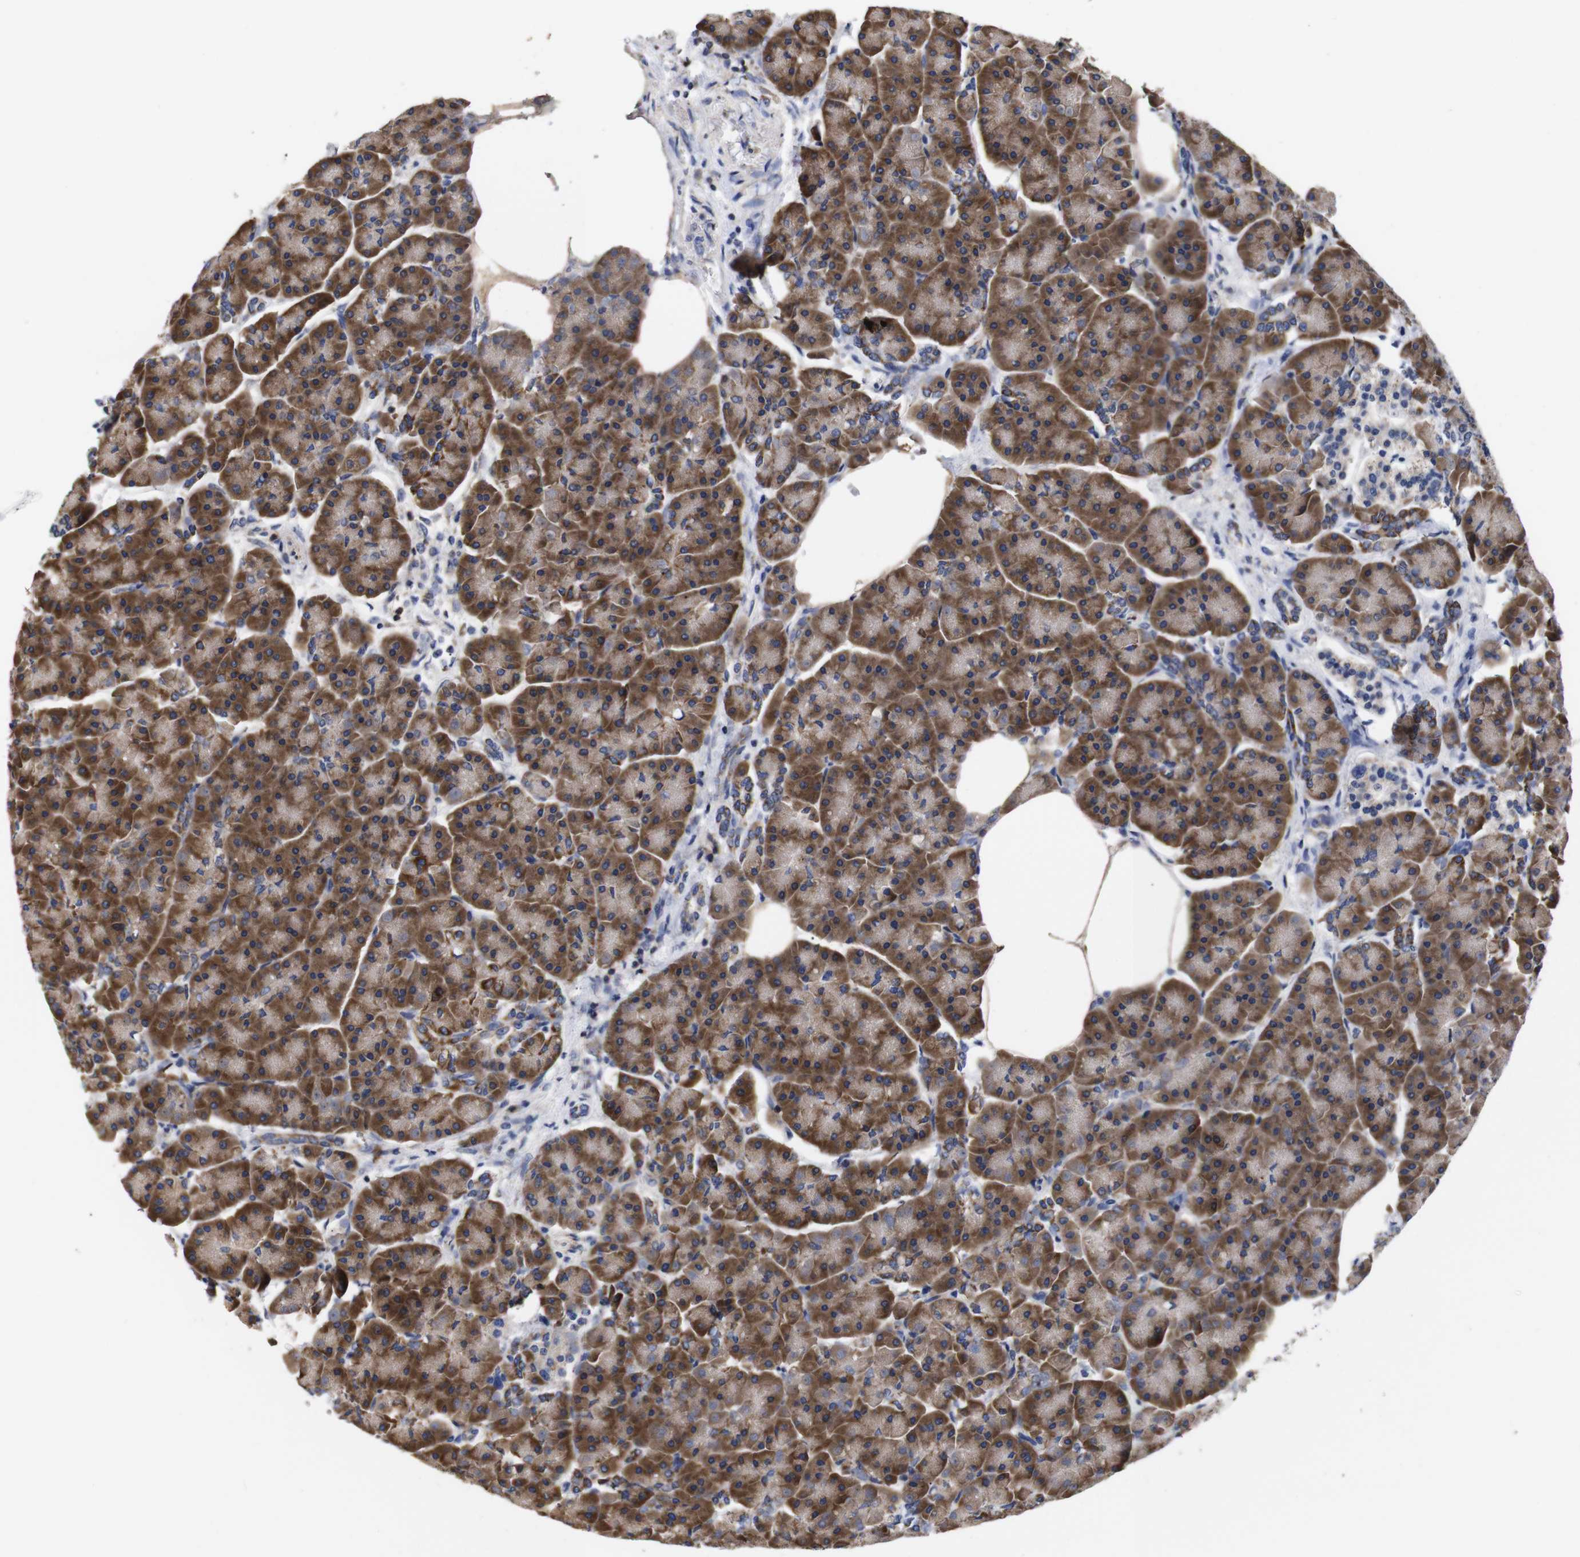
{"staining": {"intensity": "moderate", "quantity": ">75%", "location": "cytoplasmic/membranous"}, "tissue": "pancreas", "cell_type": "Exocrine glandular cells", "image_type": "normal", "snomed": [{"axis": "morphology", "description": "Normal tissue, NOS"}, {"axis": "topography", "description": "Pancreas"}], "caption": "Immunohistochemical staining of normal pancreas demonstrates medium levels of moderate cytoplasmic/membranous staining in about >75% of exocrine glandular cells. Nuclei are stained in blue.", "gene": "OPN3", "patient": {"sex": "female", "age": 70}}